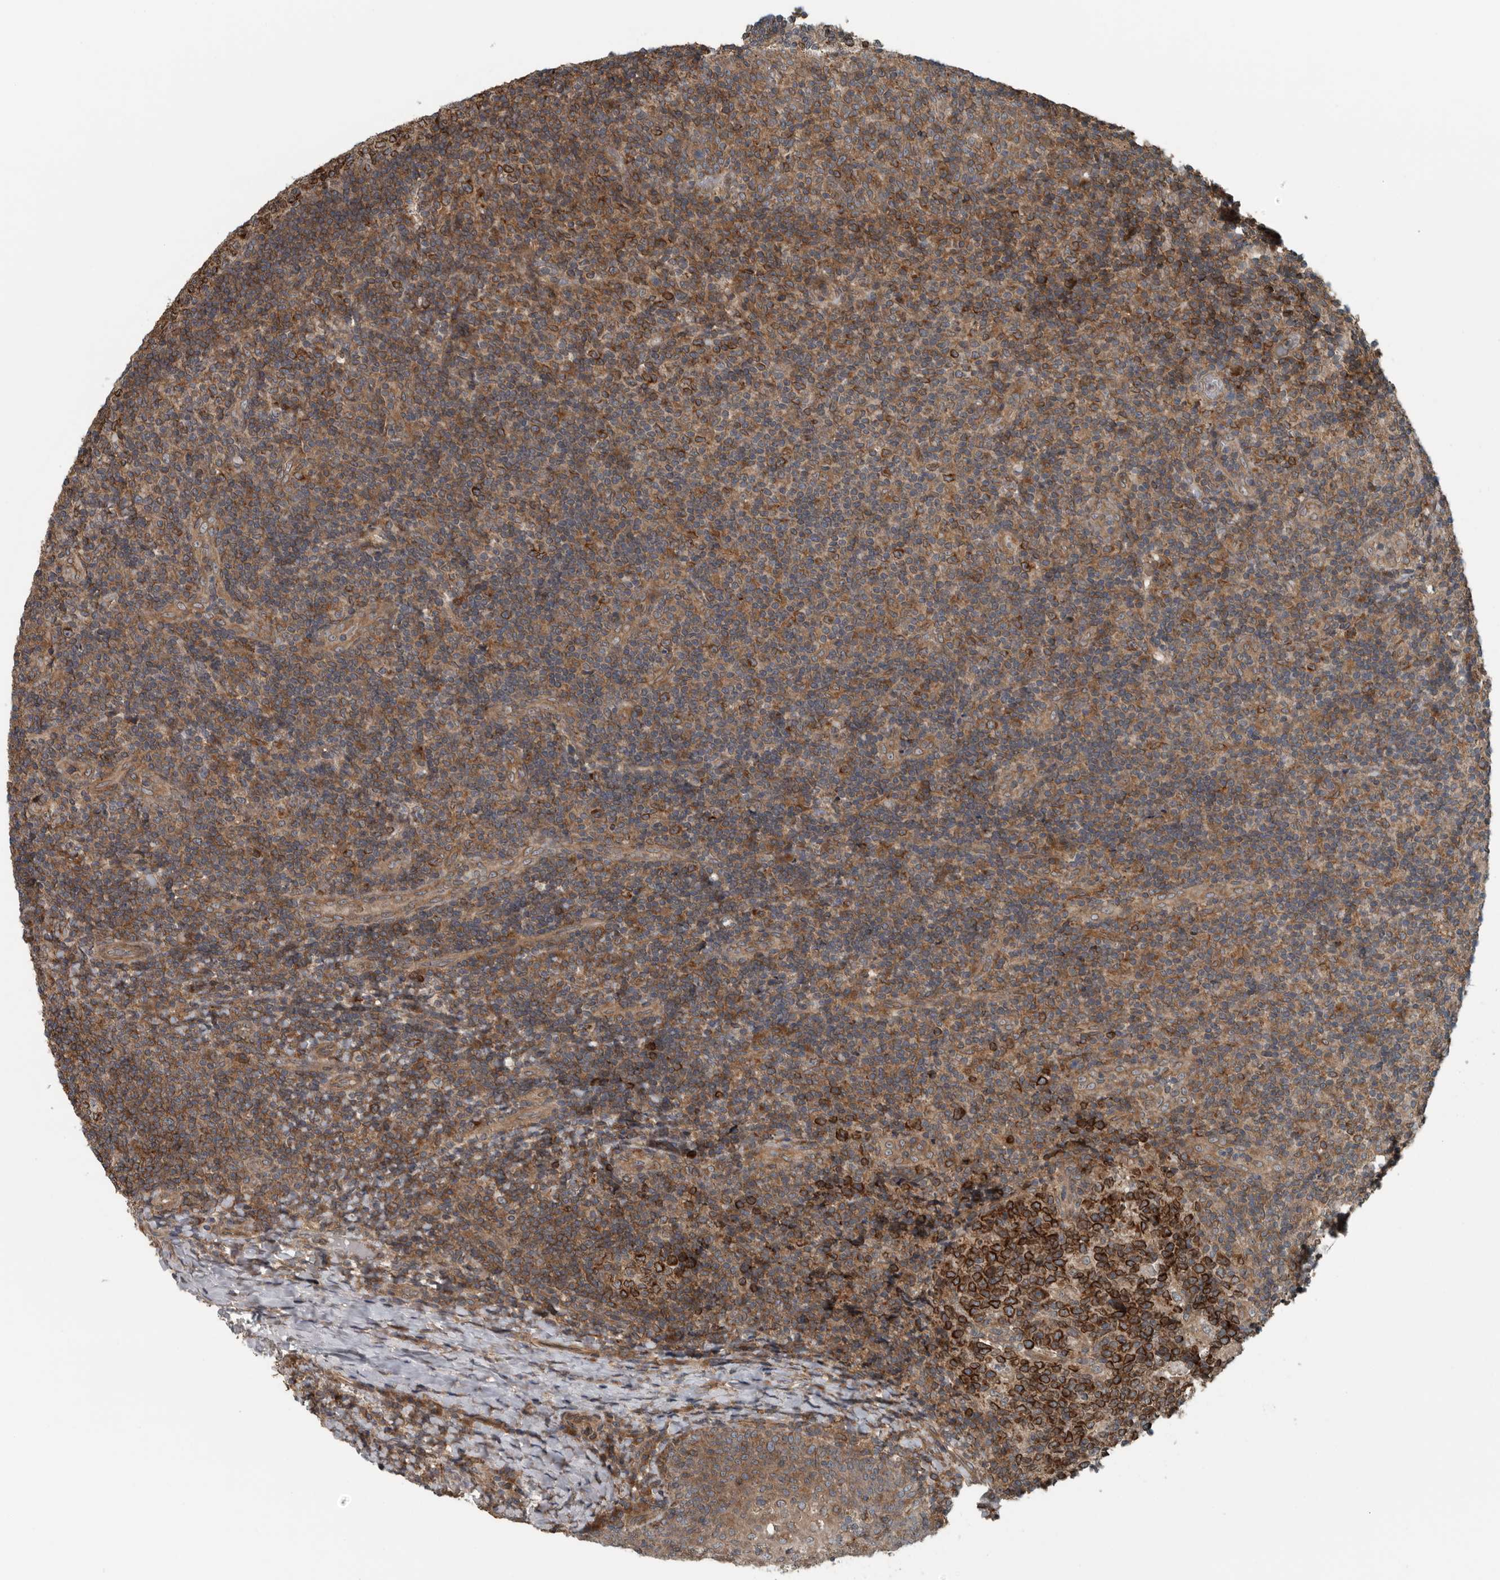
{"staining": {"intensity": "strong", "quantity": ">75%", "location": "cytoplasmic/membranous"}, "tissue": "tonsil", "cell_type": "Germinal center cells", "image_type": "normal", "snomed": [{"axis": "morphology", "description": "Normal tissue, NOS"}, {"axis": "topography", "description": "Tonsil"}], "caption": "A high-resolution micrograph shows IHC staining of normal tonsil, which reveals strong cytoplasmic/membranous expression in approximately >75% of germinal center cells.", "gene": "AMFR", "patient": {"sex": "female", "age": 19}}